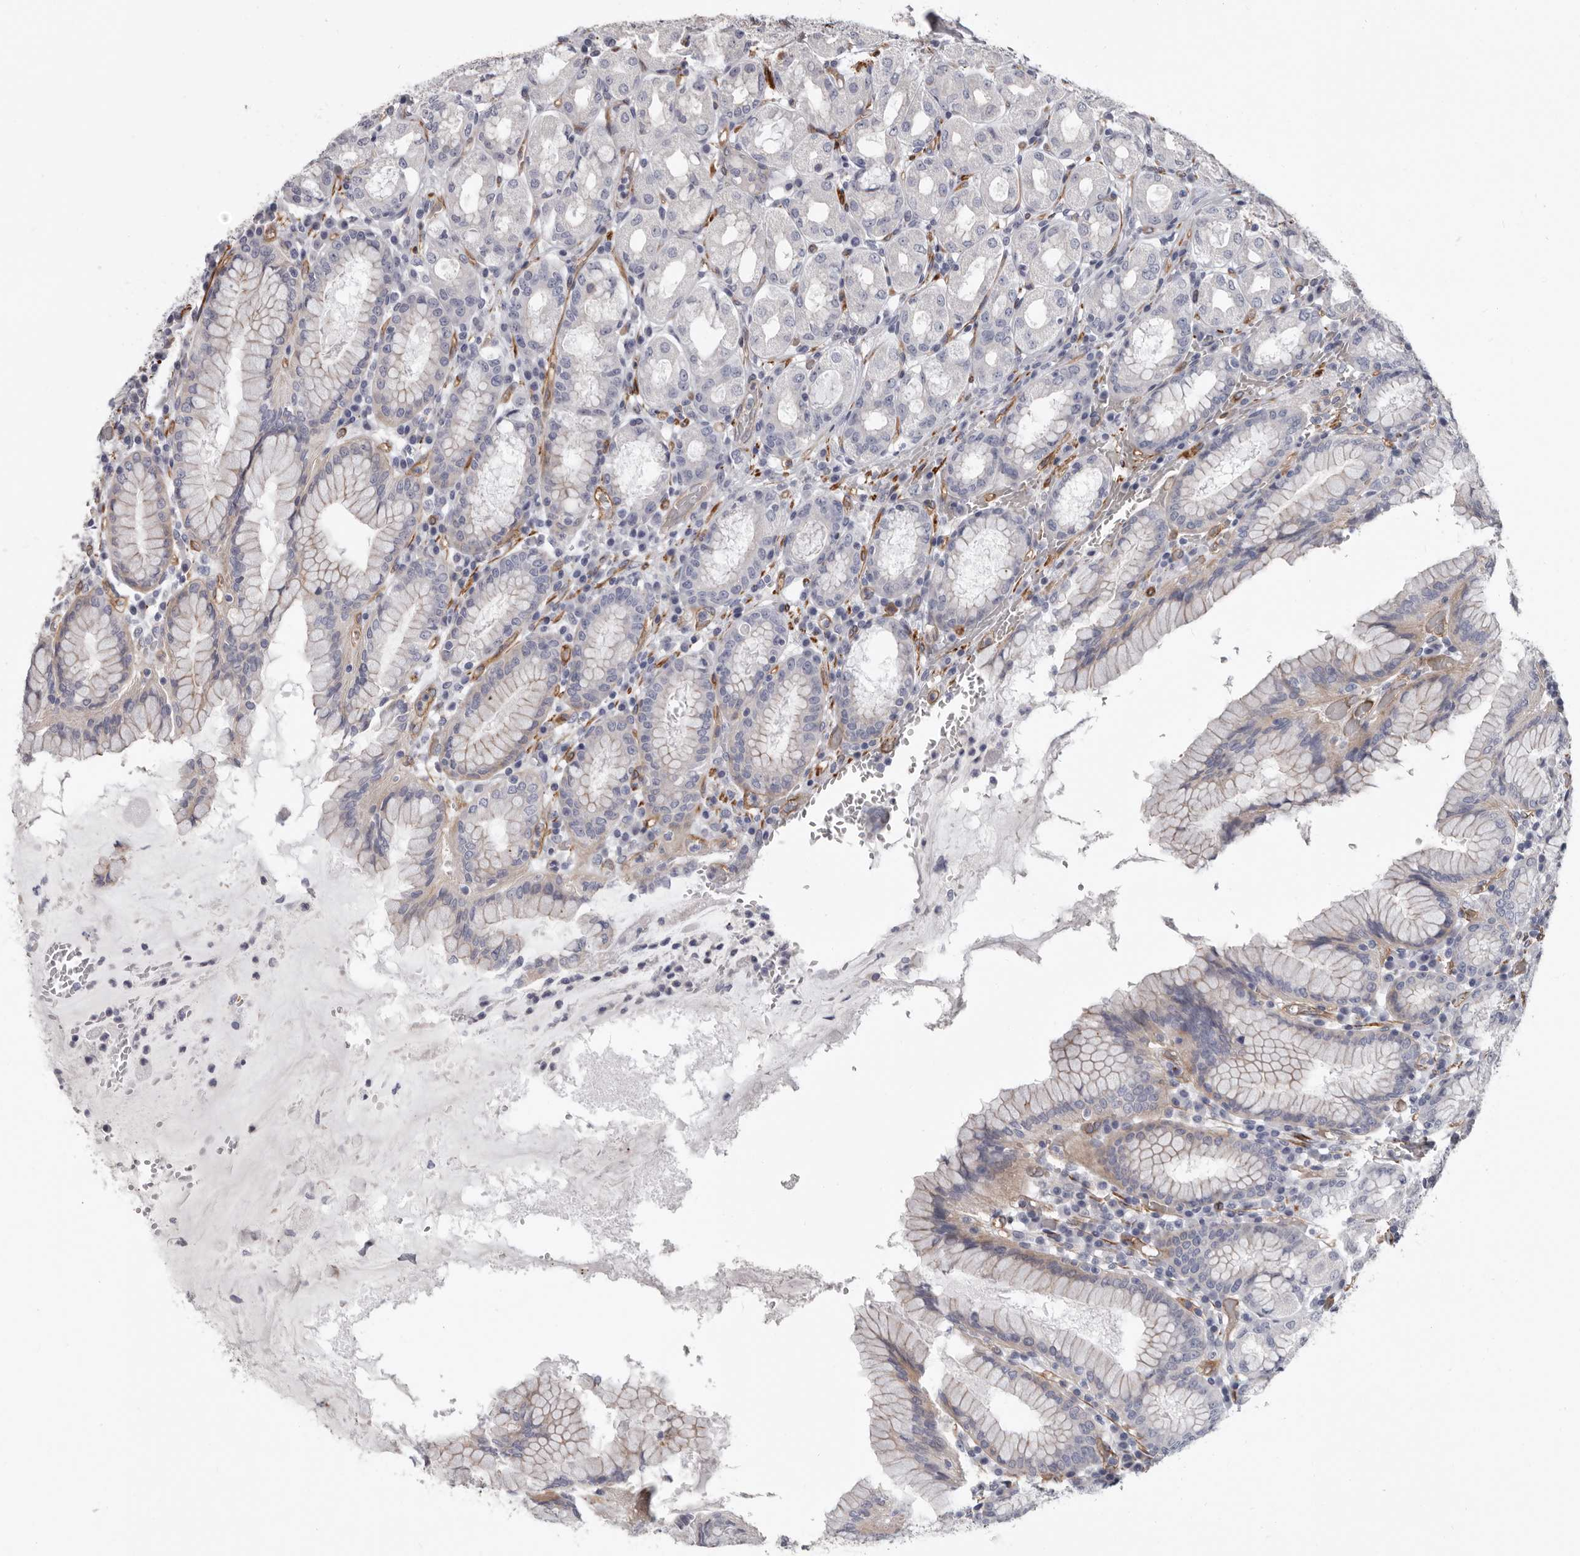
{"staining": {"intensity": "negative", "quantity": "none", "location": "none"}, "tissue": "stomach", "cell_type": "Glandular cells", "image_type": "normal", "snomed": [{"axis": "morphology", "description": "Normal tissue, NOS"}, {"axis": "topography", "description": "Stomach"}, {"axis": "topography", "description": "Stomach, lower"}], "caption": "Immunohistochemical staining of benign human stomach shows no significant positivity in glandular cells. (IHC, brightfield microscopy, high magnification).", "gene": "ADGRL4", "patient": {"sex": "female", "age": 56}}